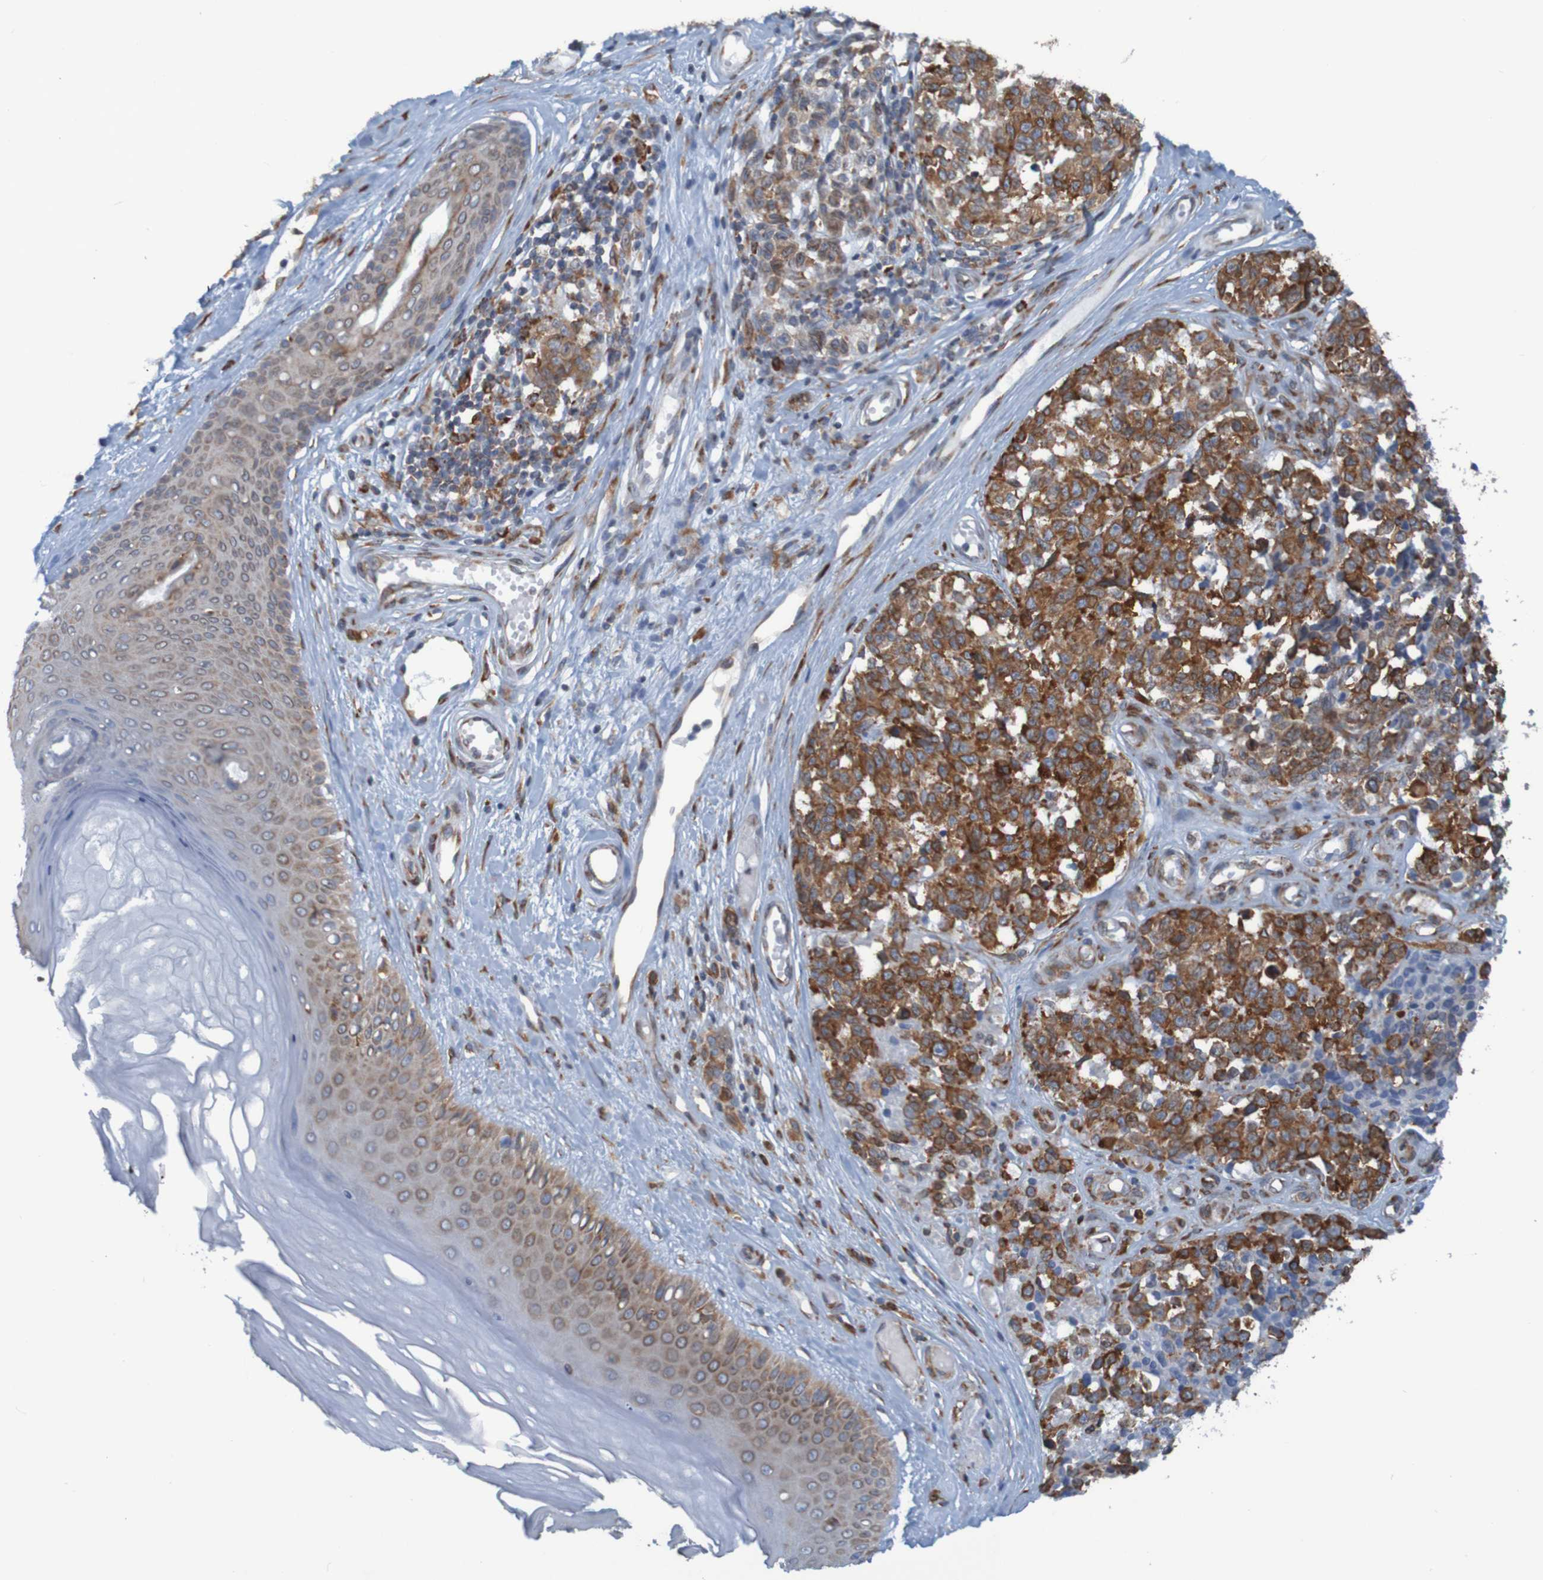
{"staining": {"intensity": "moderate", "quantity": ">75%", "location": "cytoplasmic/membranous"}, "tissue": "melanoma", "cell_type": "Tumor cells", "image_type": "cancer", "snomed": [{"axis": "morphology", "description": "Malignant melanoma, NOS"}, {"axis": "topography", "description": "Skin"}], "caption": "Immunohistochemical staining of human melanoma reveals medium levels of moderate cytoplasmic/membranous positivity in about >75% of tumor cells.", "gene": "SSR1", "patient": {"sex": "female", "age": 64}}